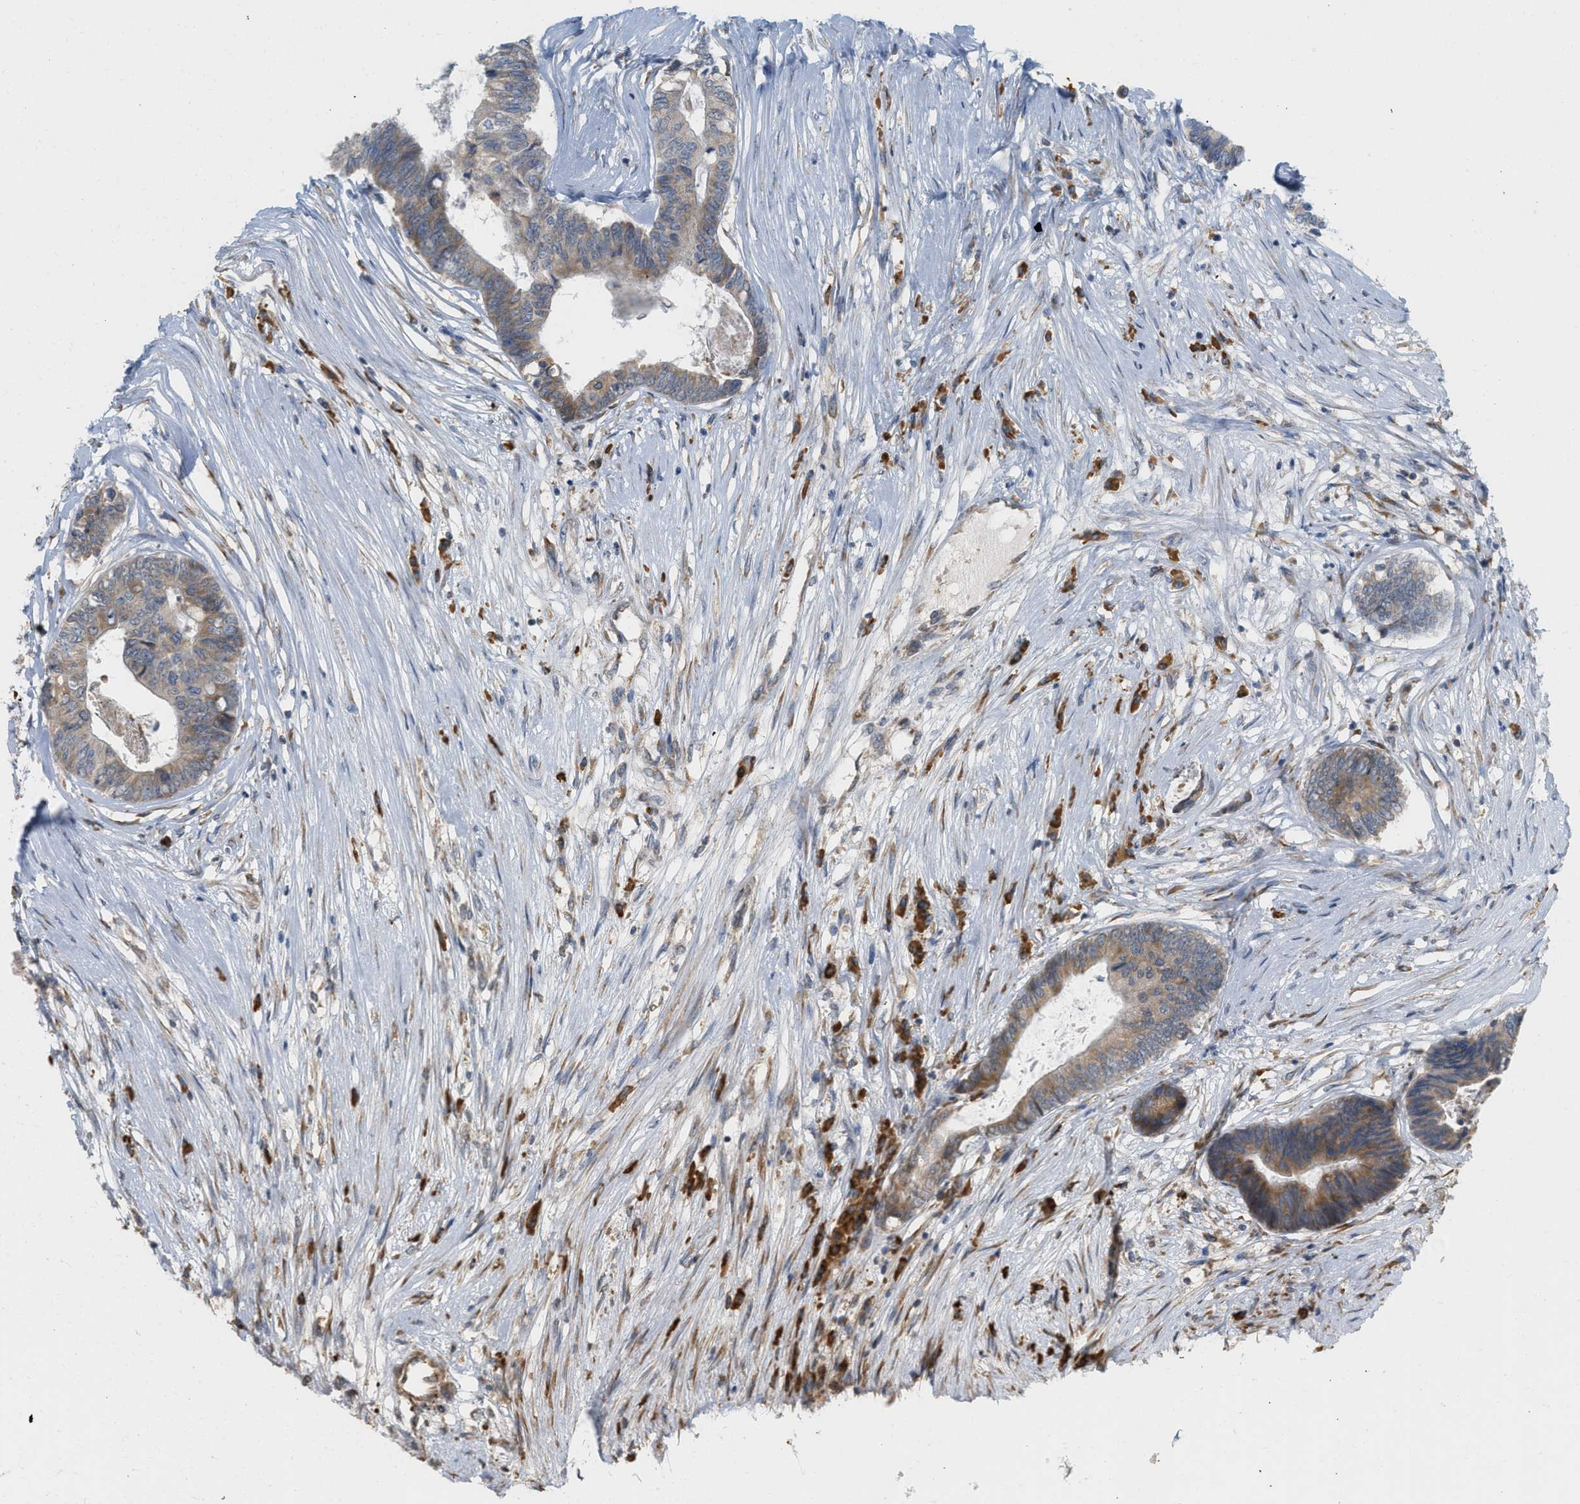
{"staining": {"intensity": "moderate", "quantity": ">75%", "location": "cytoplasmic/membranous"}, "tissue": "colorectal cancer", "cell_type": "Tumor cells", "image_type": "cancer", "snomed": [{"axis": "morphology", "description": "Adenocarcinoma, NOS"}, {"axis": "topography", "description": "Rectum"}], "caption": "Colorectal cancer (adenocarcinoma) stained with IHC reveals moderate cytoplasmic/membranous expression in approximately >75% of tumor cells.", "gene": "SVOP", "patient": {"sex": "male", "age": 63}}